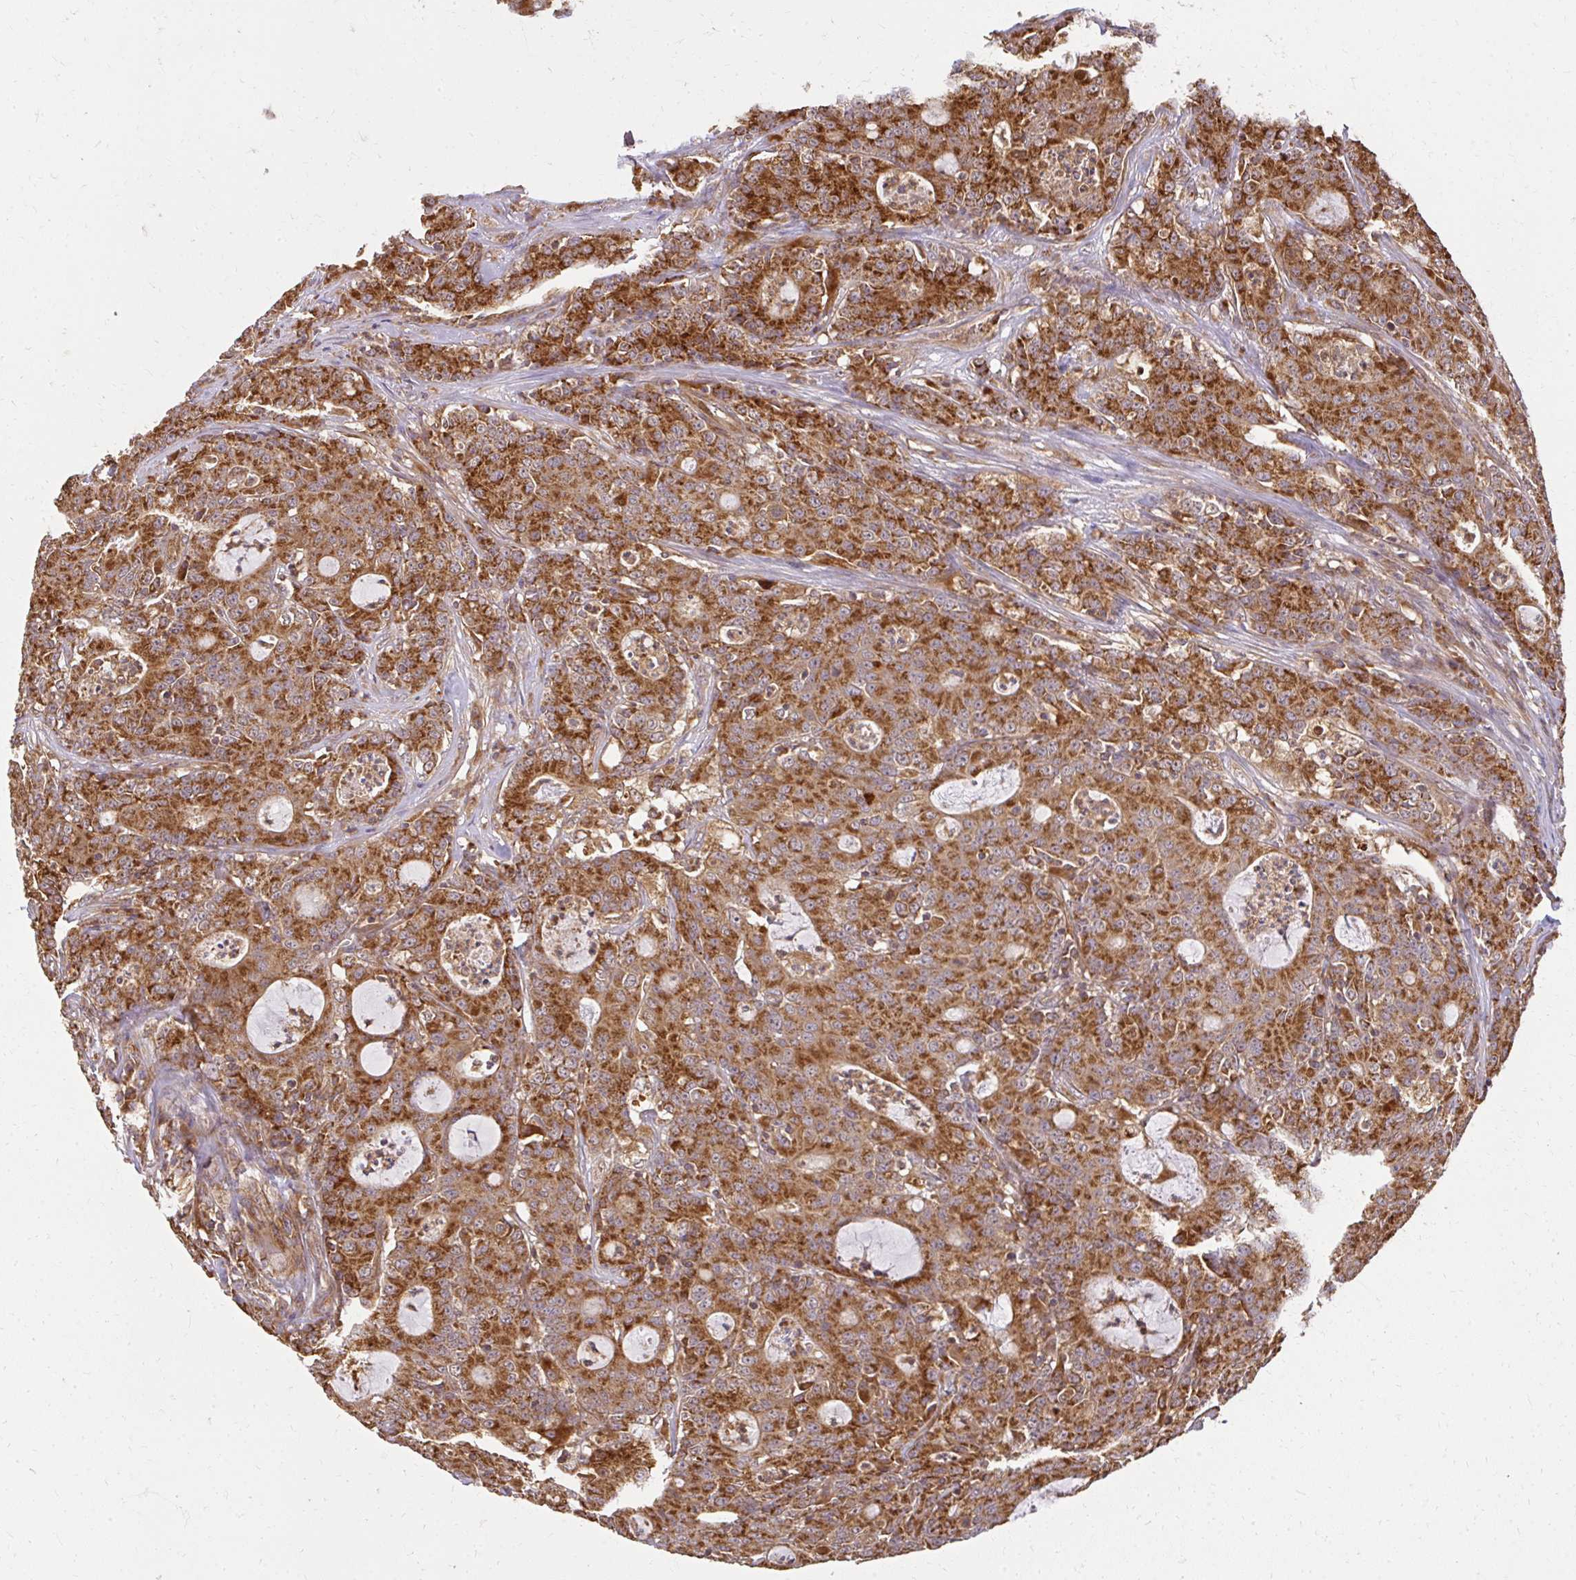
{"staining": {"intensity": "strong", "quantity": ">75%", "location": "cytoplasmic/membranous"}, "tissue": "colorectal cancer", "cell_type": "Tumor cells", "image_type": "cancer", "snomed": [{"axis": "morphology", "description": "Adenocarcinoma, NOS"}, {"axis": "topography", "description": "Colon"}], "caption": "DAB (3,3'-diaminobenzidine) immunohistochemical staining of human colorectal cancer (adenocarcinoma) exhibits strong cytoplasmic/membranous protein expression in approximately >75% of tumor cells.", "gene": "GNS", "patient": {"sex": "male", "age": 83}}